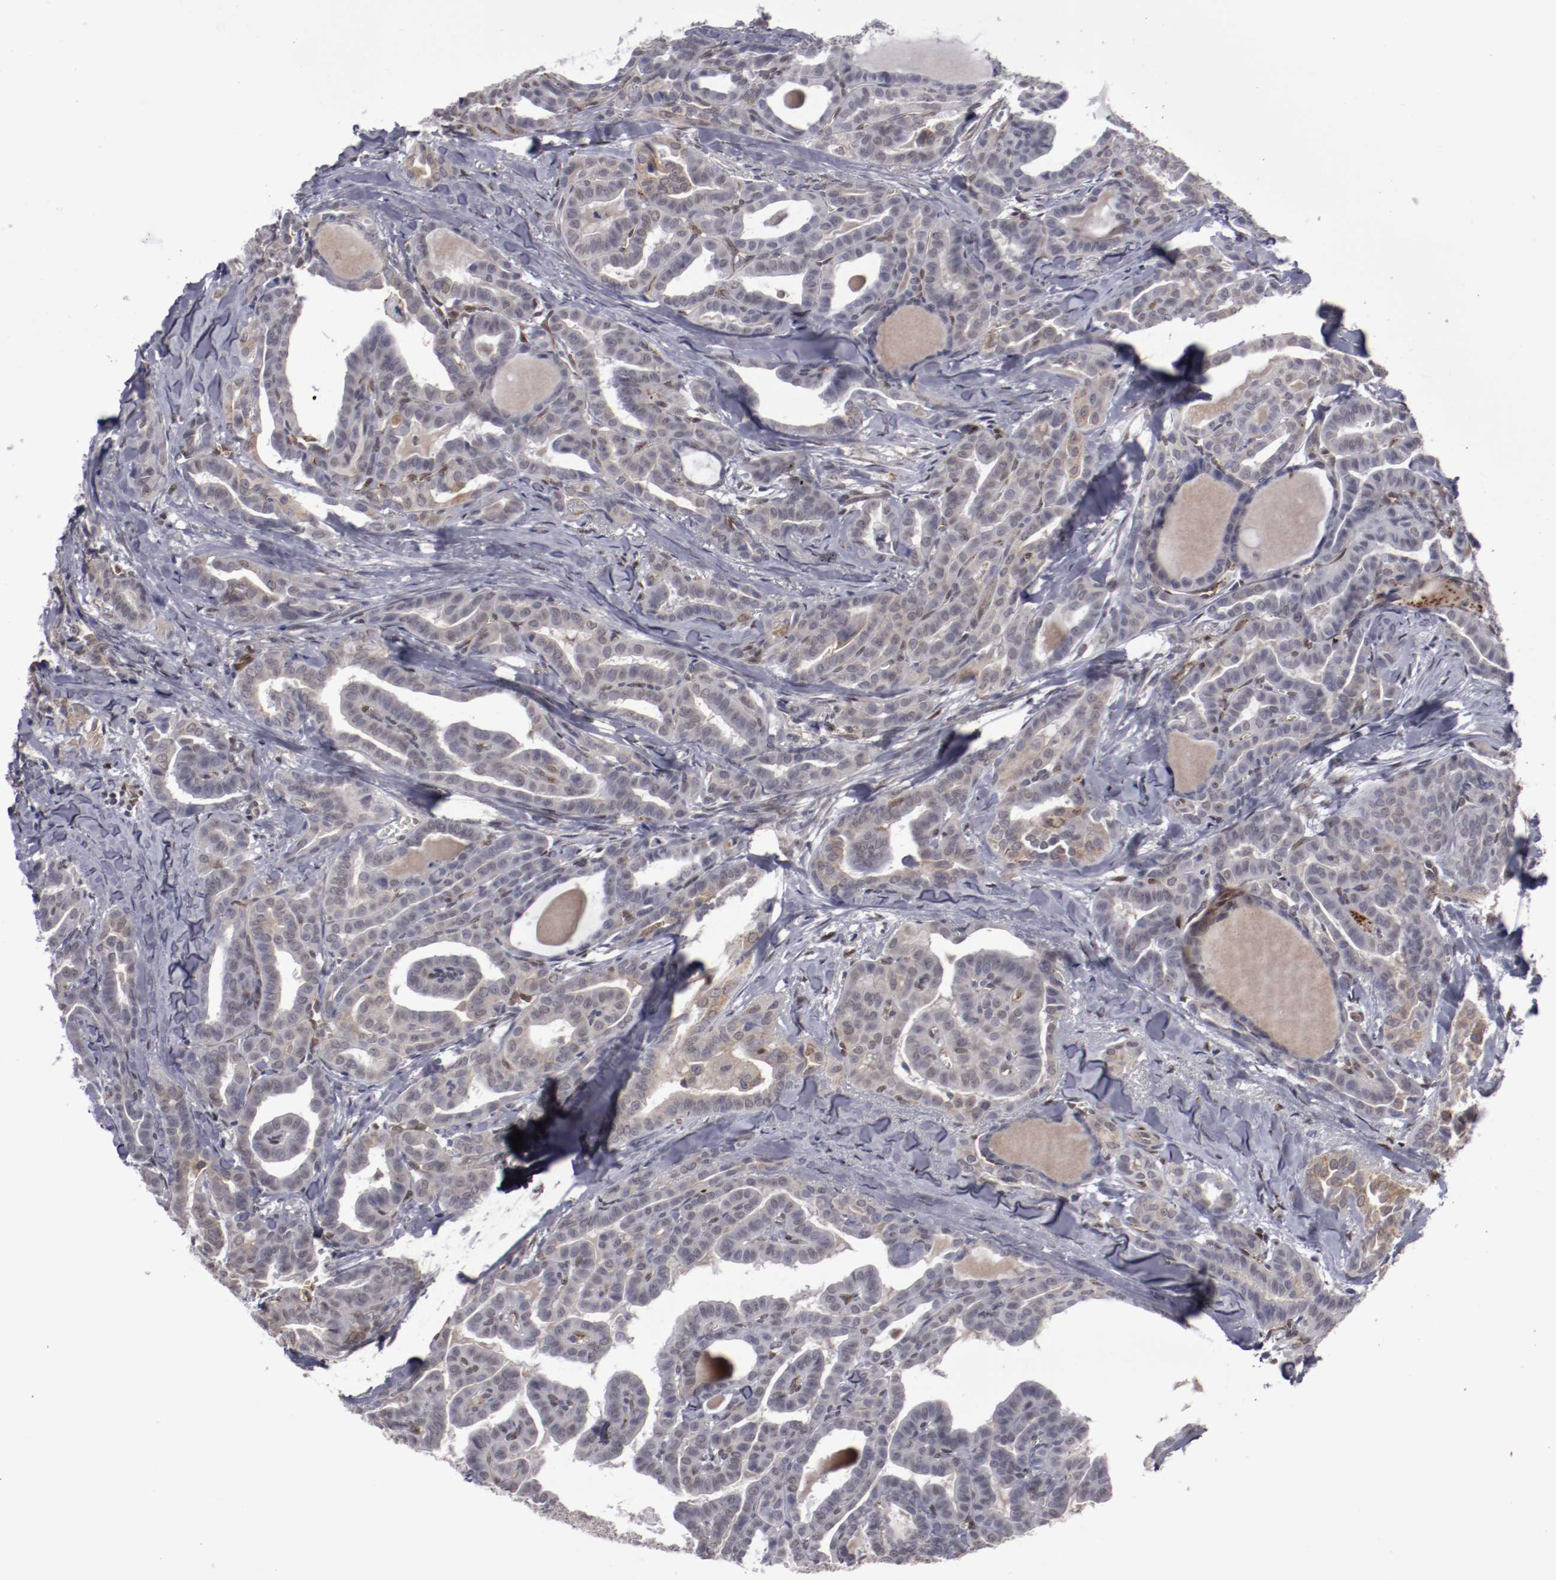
{"staining": {"intensity": "negative", "quantity": "none", "location": "none"}, "tissue": "thyroid cancer", "cell_type": "Tumor cells", "image_type": "cancer", "snomed": [{"axis": "morphology", "description": "Carcinoma, NOS"}, {"axis": "topography", "description": "Thyroid gland"}], "caption": "DAB (3,3'-diaminobenzidine) immunohistochemical staining of thyroid carcinoma exhibits no significant positivity in tumor cells. The staining is performed using DAB (3,3'-diaminobenzidine) brown chromogen with nuclei counter-stained in using hematoxylin.", "gene": "LEF1", "patient": {"sex": "female", "age": 91}}